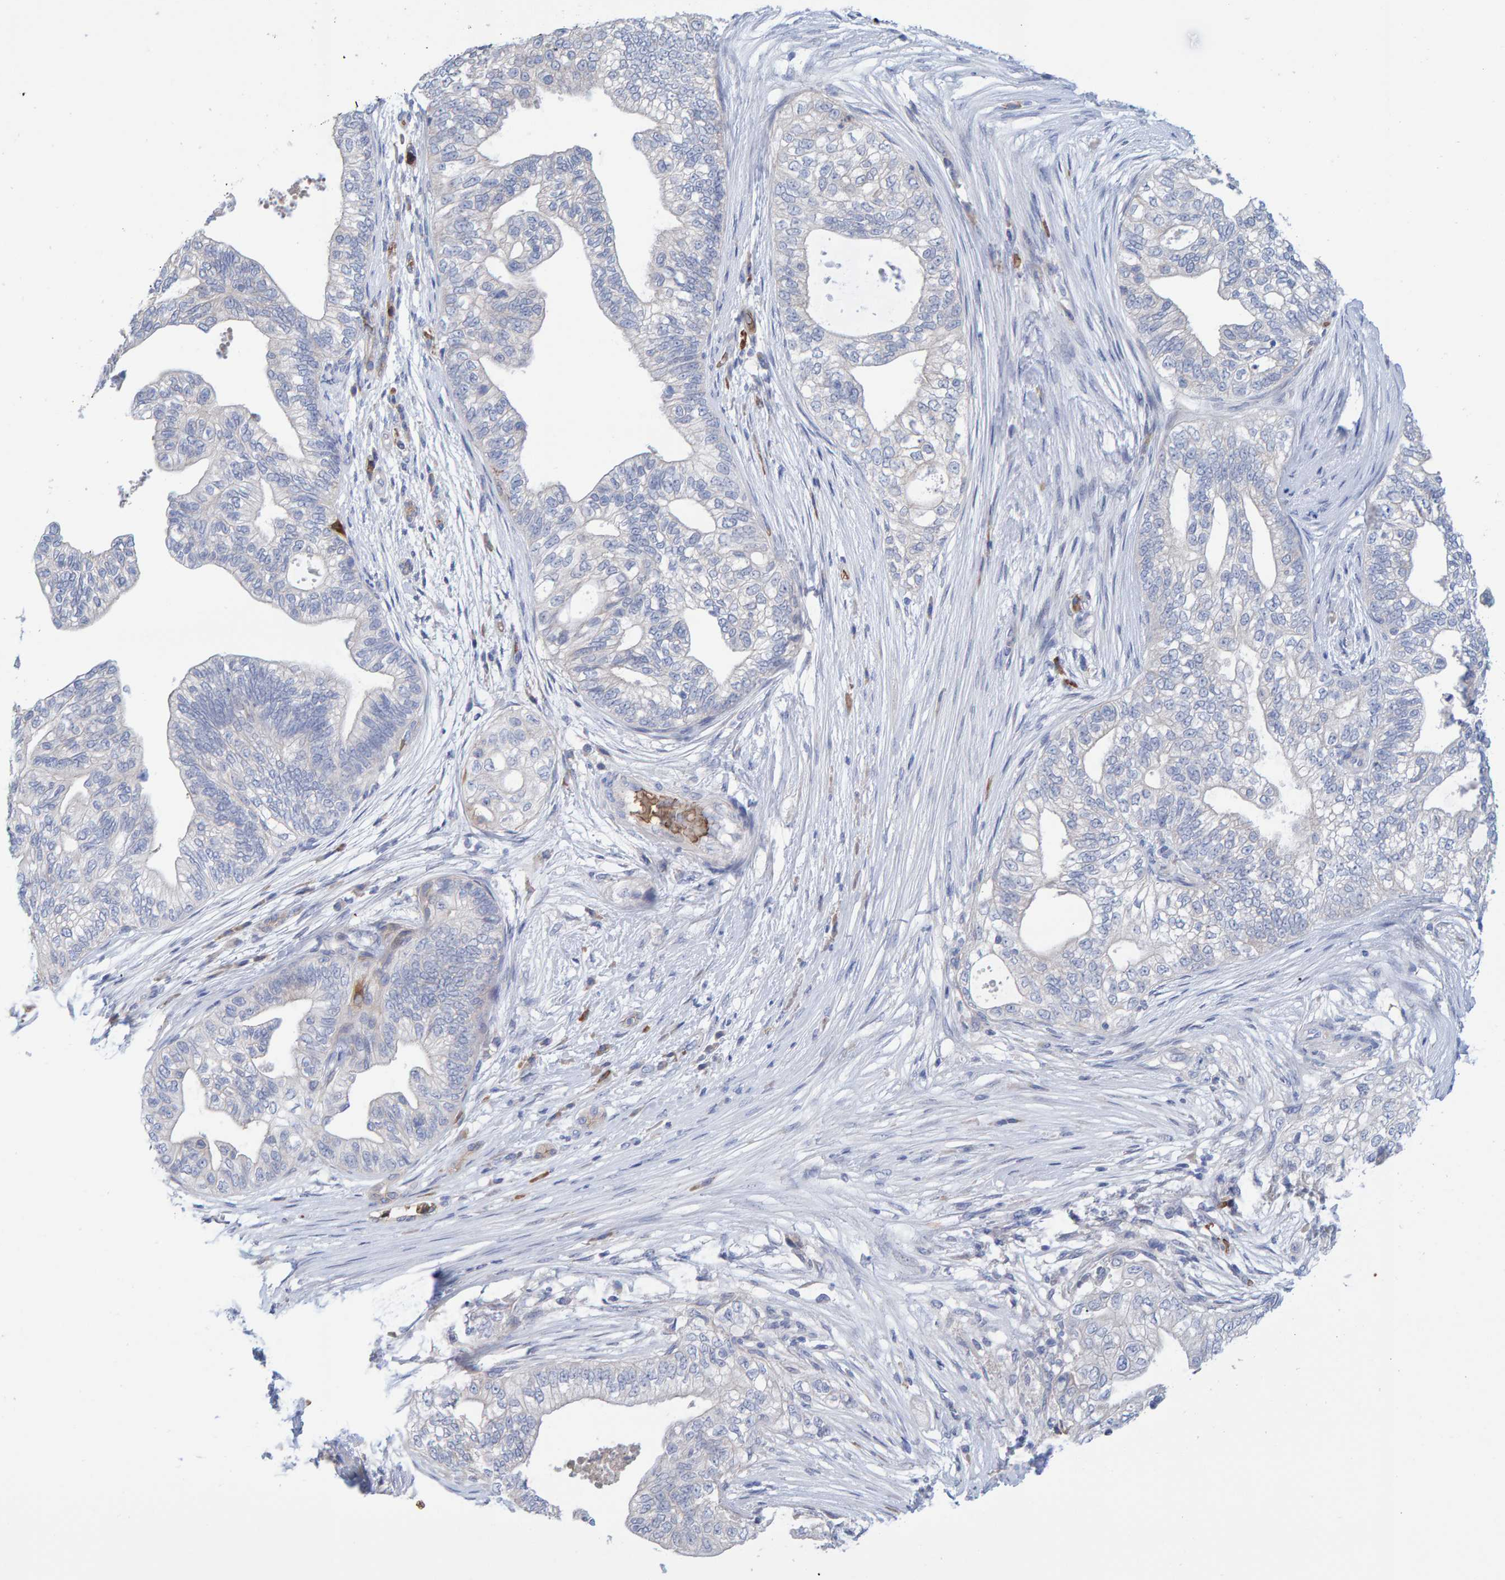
{"staining": {"intensity": "negative", "quantity": "none", "location": "none"}, "tissue": "pancreatic cancer", "cell_type": "Tumor cells", "image_type": "cancer", "snomed": [{"axis": "morphology", "description": "Adenocarcinoma, NOS"}, {"axis": "topography", "description": "Pancreas"}], "caption": "DAB immunohistochemical staining of pancreatic cancer exhibits no significant staining in tumor cells. (Immunohistochemistry, brightfield microscopy, high magnification).", "gene": "VPS9D1", "patient": {"sex": "male", "age": 72}}